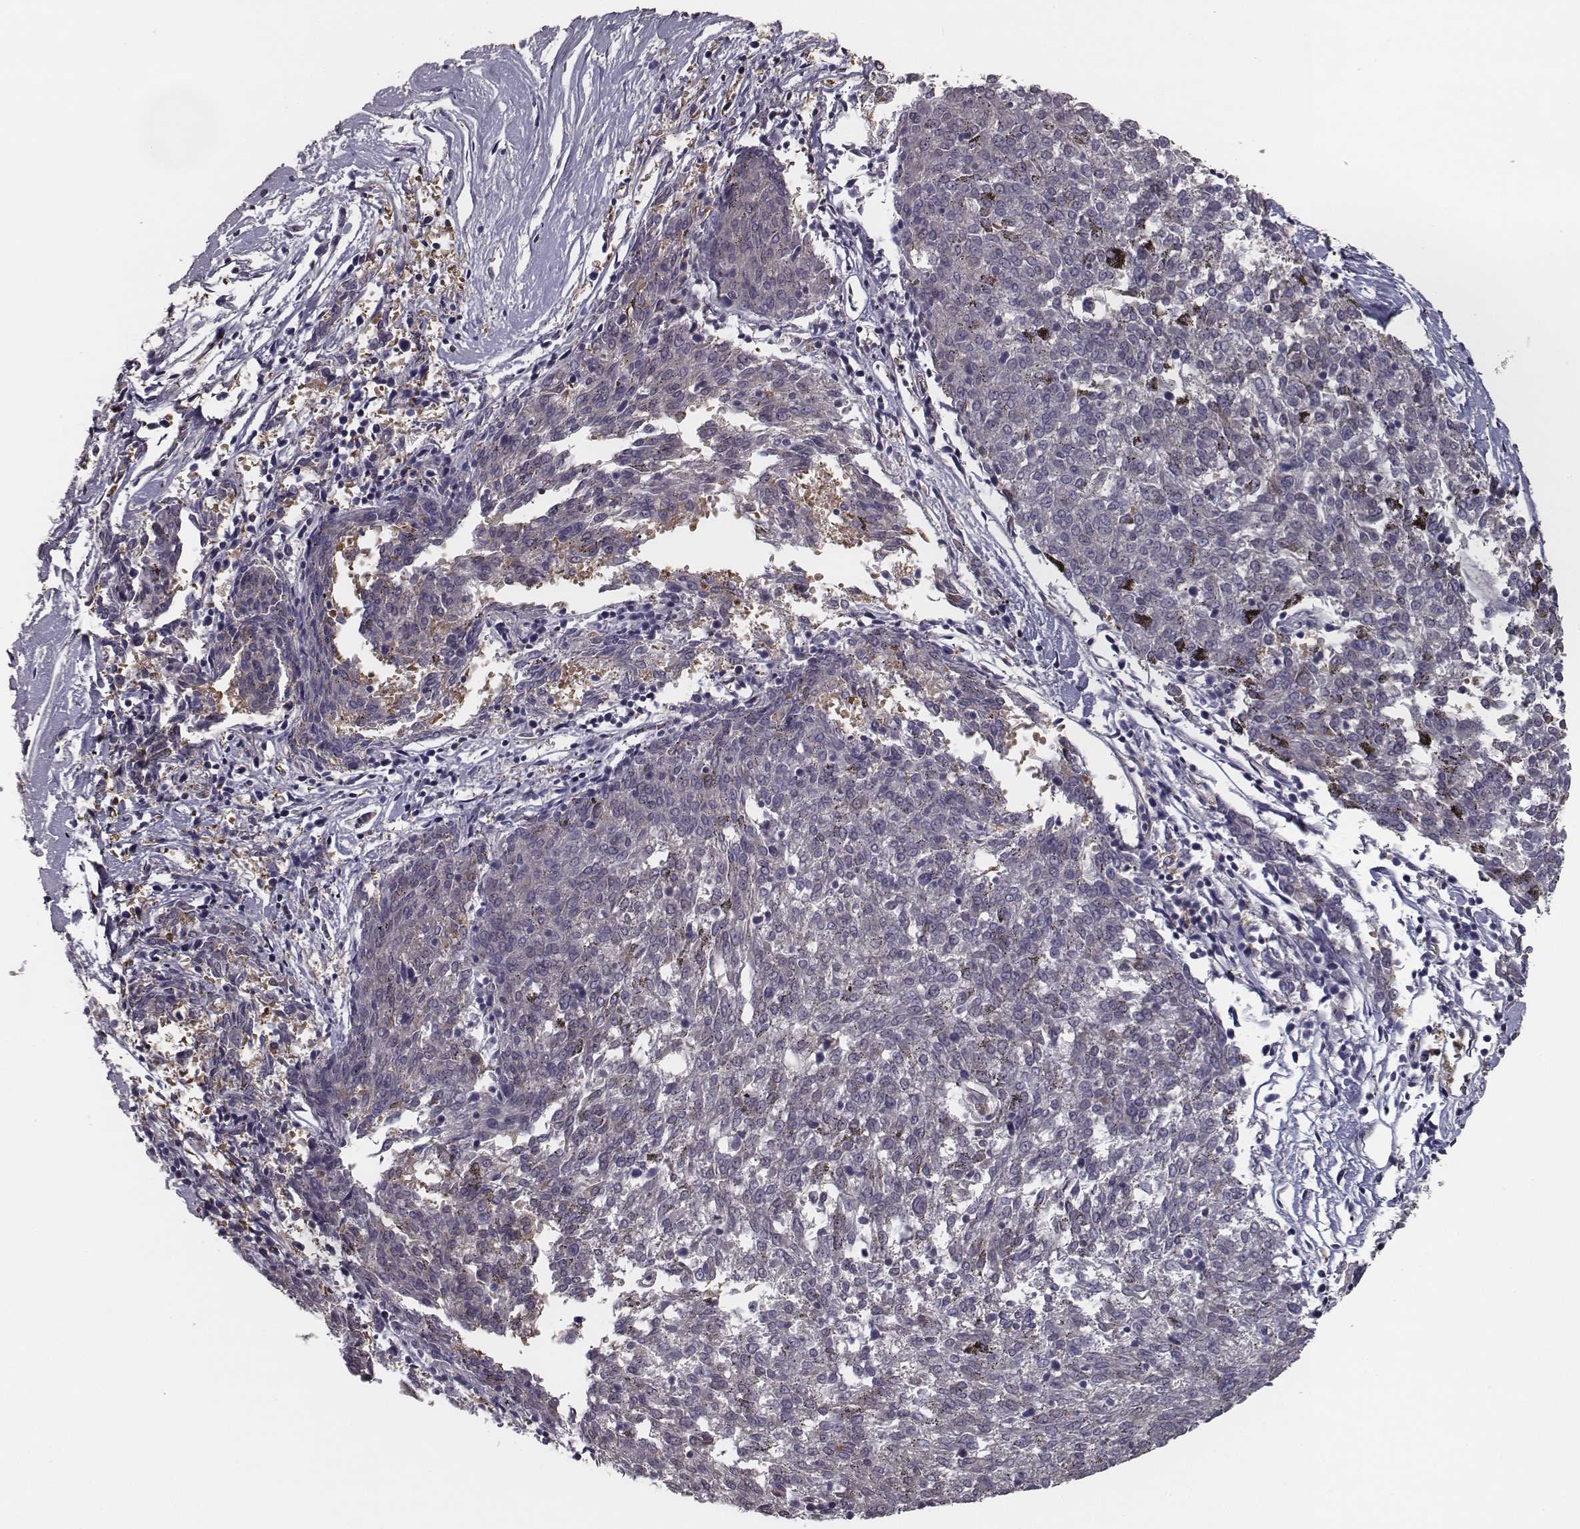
{"staining": {"intensity": "negative", "quantity": "none", "location": "none"}, "tissue": "melanoma", "cell_type": "Tumor cells", "image_type": "cancer", "snomed": [{"axis": "morphology", "description": "Malignant melanoma, NOS"}, {"axis": "topography", "description": "Skin"}], "caption": "This is an IHC histopathology image of malignant melanoma. There is no positivity in tumor cells.", "gene": "ISYNA1", "patient": {"sex": "female", "age": 72}}